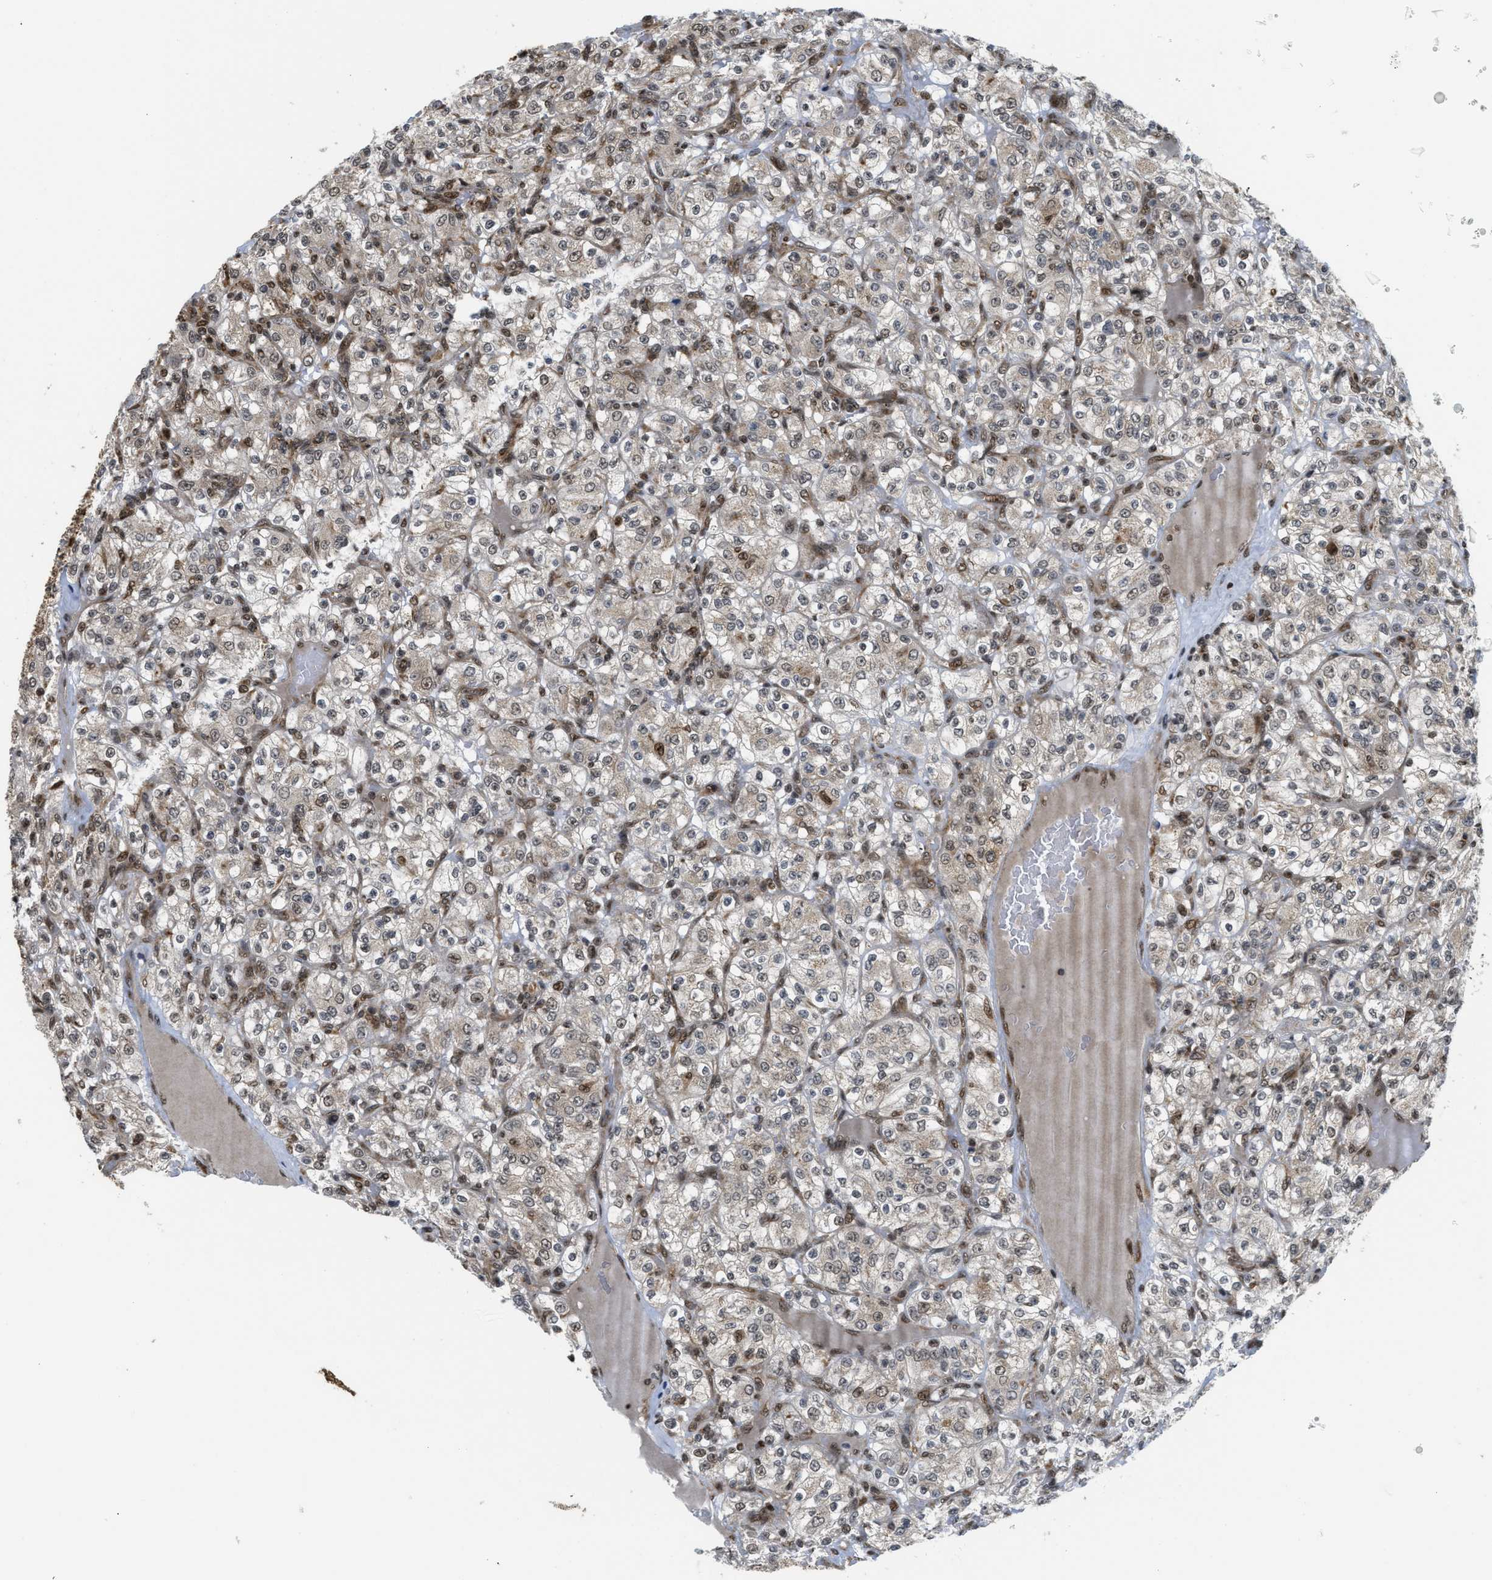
{"staining": {"intensity": "moderate", "quantity": "<25%", "location": "nuclear"}, "tissue": "renal cancer", "cell_type": "Tumor cells", "image_type": "cancer", "snomed": [{"axis": "morphology", "description": "Normal tissue, NOS"}, {"axis": "morphology", "description": "Adenocarcinoma, NOS"}, {"axis": "topography", "description": "Kidney"}], "caption": "Immunohistochemistry (IHC) micrograph of human renal cancer (adenocarcinoma) stained for a protein (brown), which demonstrates low levels of moderate nuclear positivity in about <25% of tumor cells.", "gene": "TACC1", "patient": {"sex": "female", "age": 72}}